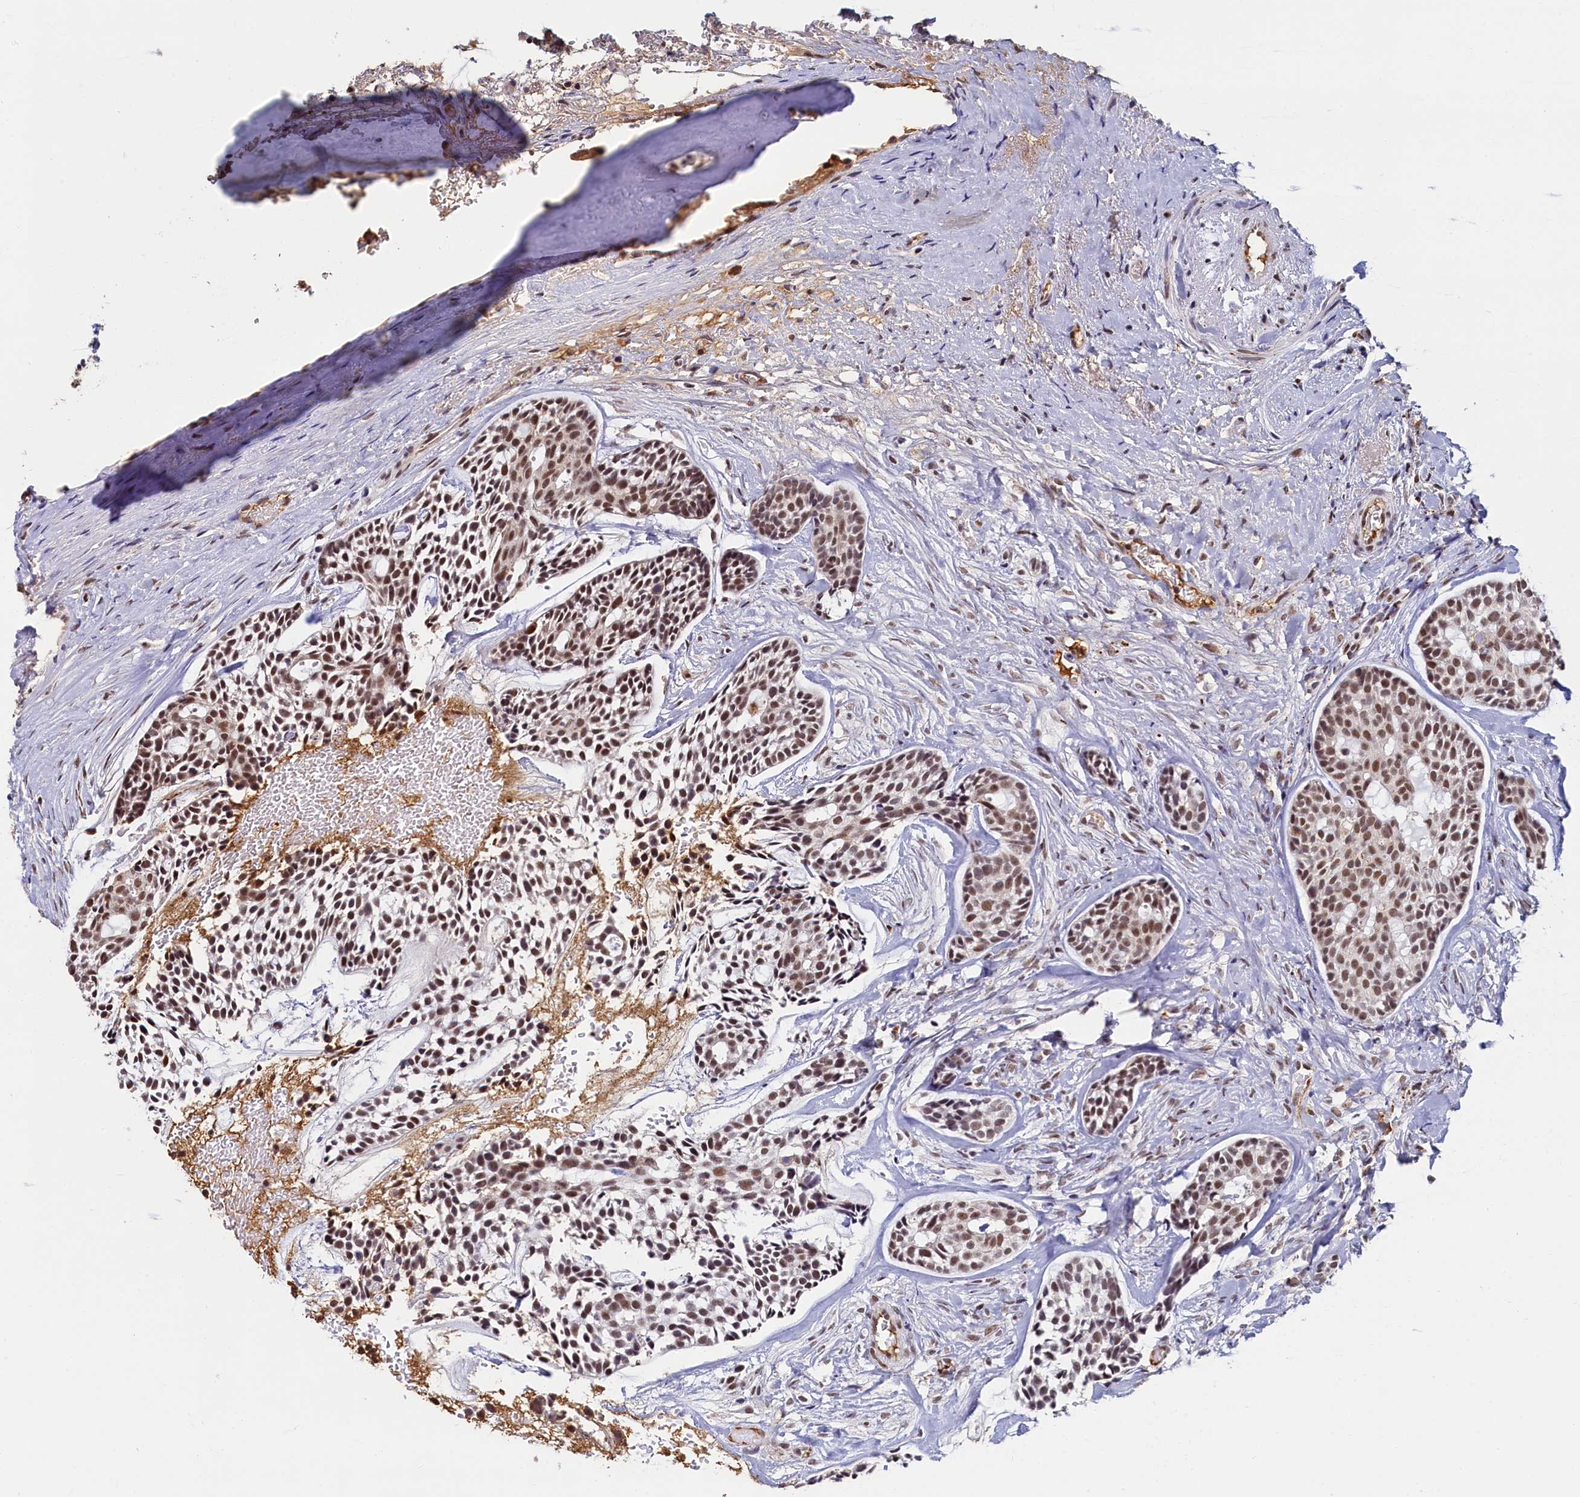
{"staining": {"intensity": "moderate", "quantity": ">75%", "location": "nuclear"}, "tissue": "head and neck cancer", "cell_type": "Tumor cells", "image_type": "cancer", "snomed": [{"axis": "morphology", "description": "Adenocarcinoma, NOS"}, {"axis": "topography", "description": "Subcutis"}, {"axis": "topography", "description": "Head-Neck"}], "caption": "The photomicrograph demonstrates staining of head and neck adenocarcinoma, revealing moderate nuclear protein expression (brown color) within tumor cells.", "gene": "INTS14", "patient": {"sex": "female", "age": 73}}